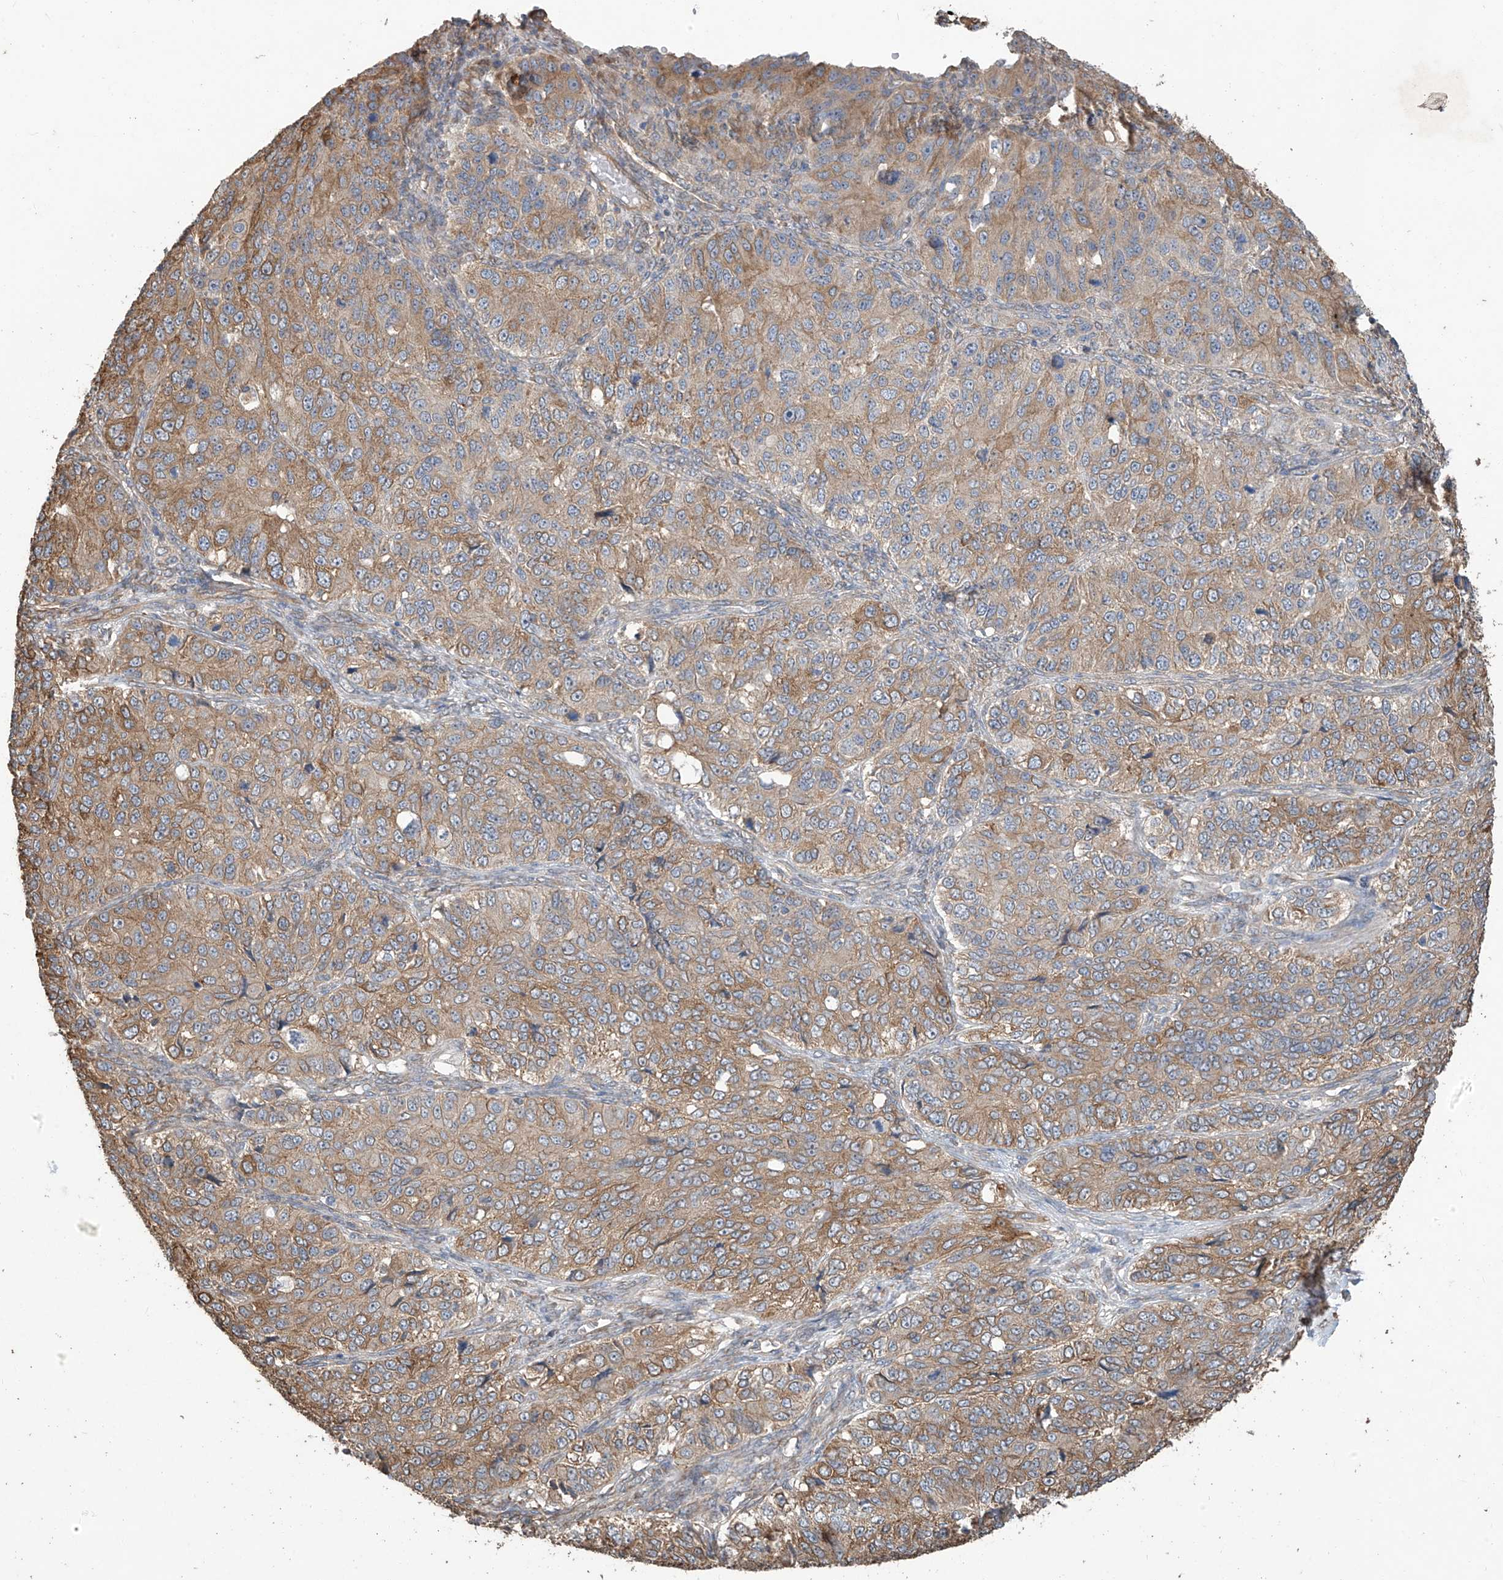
{"staining": {"intensity": "moderate", "quantity": "25%-75%", "location": "cytoplasmic/membranous"}, "tissue": "ovarian cancer", "cell_type": "Tumor cells", "image_type": "cancer", "snomed": [{"axis": "morphology", "description": "Carcinoma, endometroid"}, {"axis": "topography", "description": "Ovary"}], "caption": "Ovarian endometroid carcinoma tissue shows moderate cytoplasmic/membranous positivity in approximately 25%-75% of tumor cells", "gene": "AGBL5", "patient": {"sex": "female", "age": 51}}